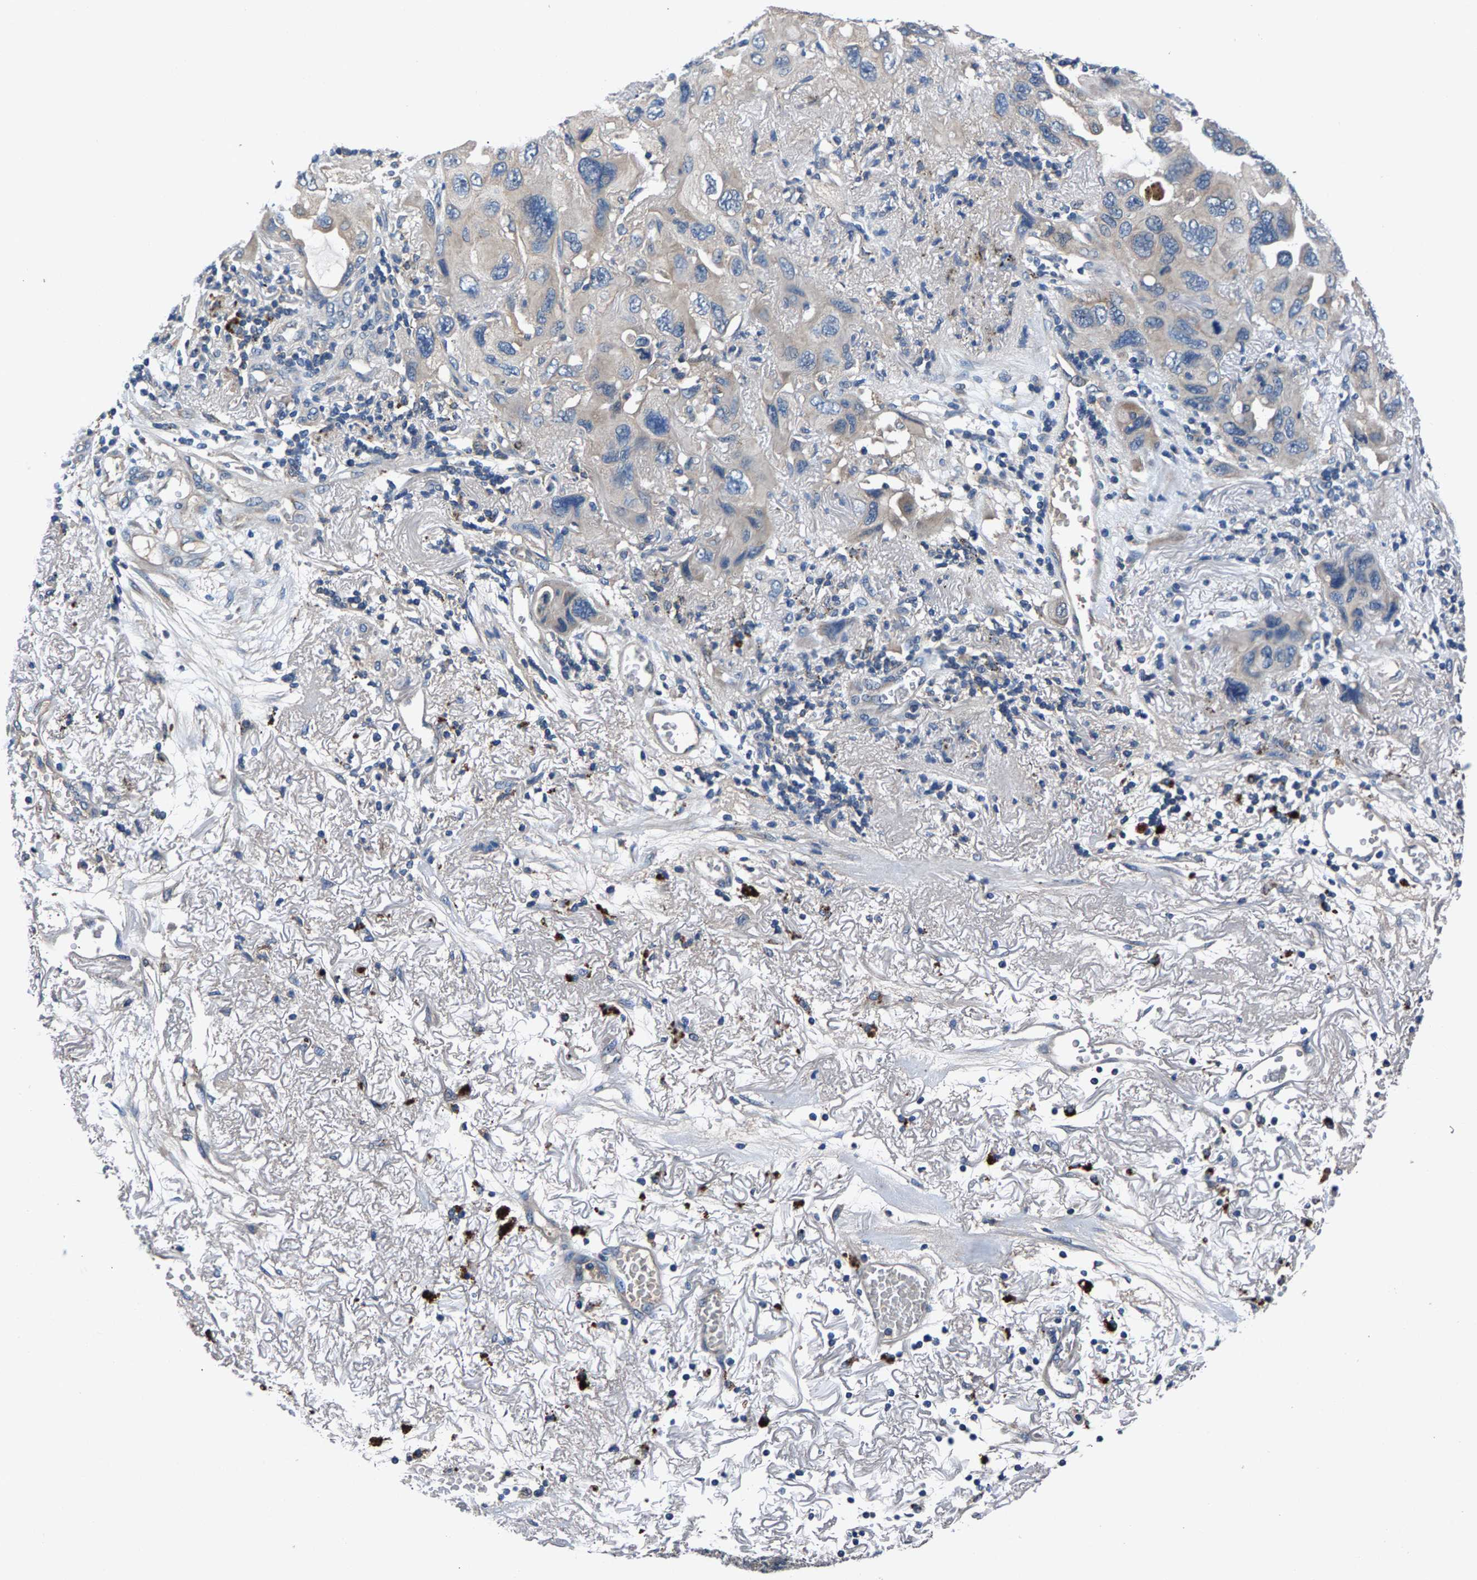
{"staining": {"intensity": "weak", "quantity": "<25%", "location": "cytoplasmic/membranous"}, "tissue": "lung cancer", "cell_type": "Tumor cells", "image_type": "cancer", "snomed": [{"axis": "morphology", "description": "Squamous cell carcinoma, NOS"}, {"axis": "topography", "description": "Lung"}], "caption": "The histopathology image reveals no significant expression in tumor cells of lung cancer (squamous cell carcinoma). The staining was performed using DAB (3,3'-diaminobenzidine) to visualize the protein expression in brown, while the nuclei were stained in blue with hematoxylin (Magnification: 20x).", "gene": "PRXL2C", "patient": {"sex": "female", "age": 73}}